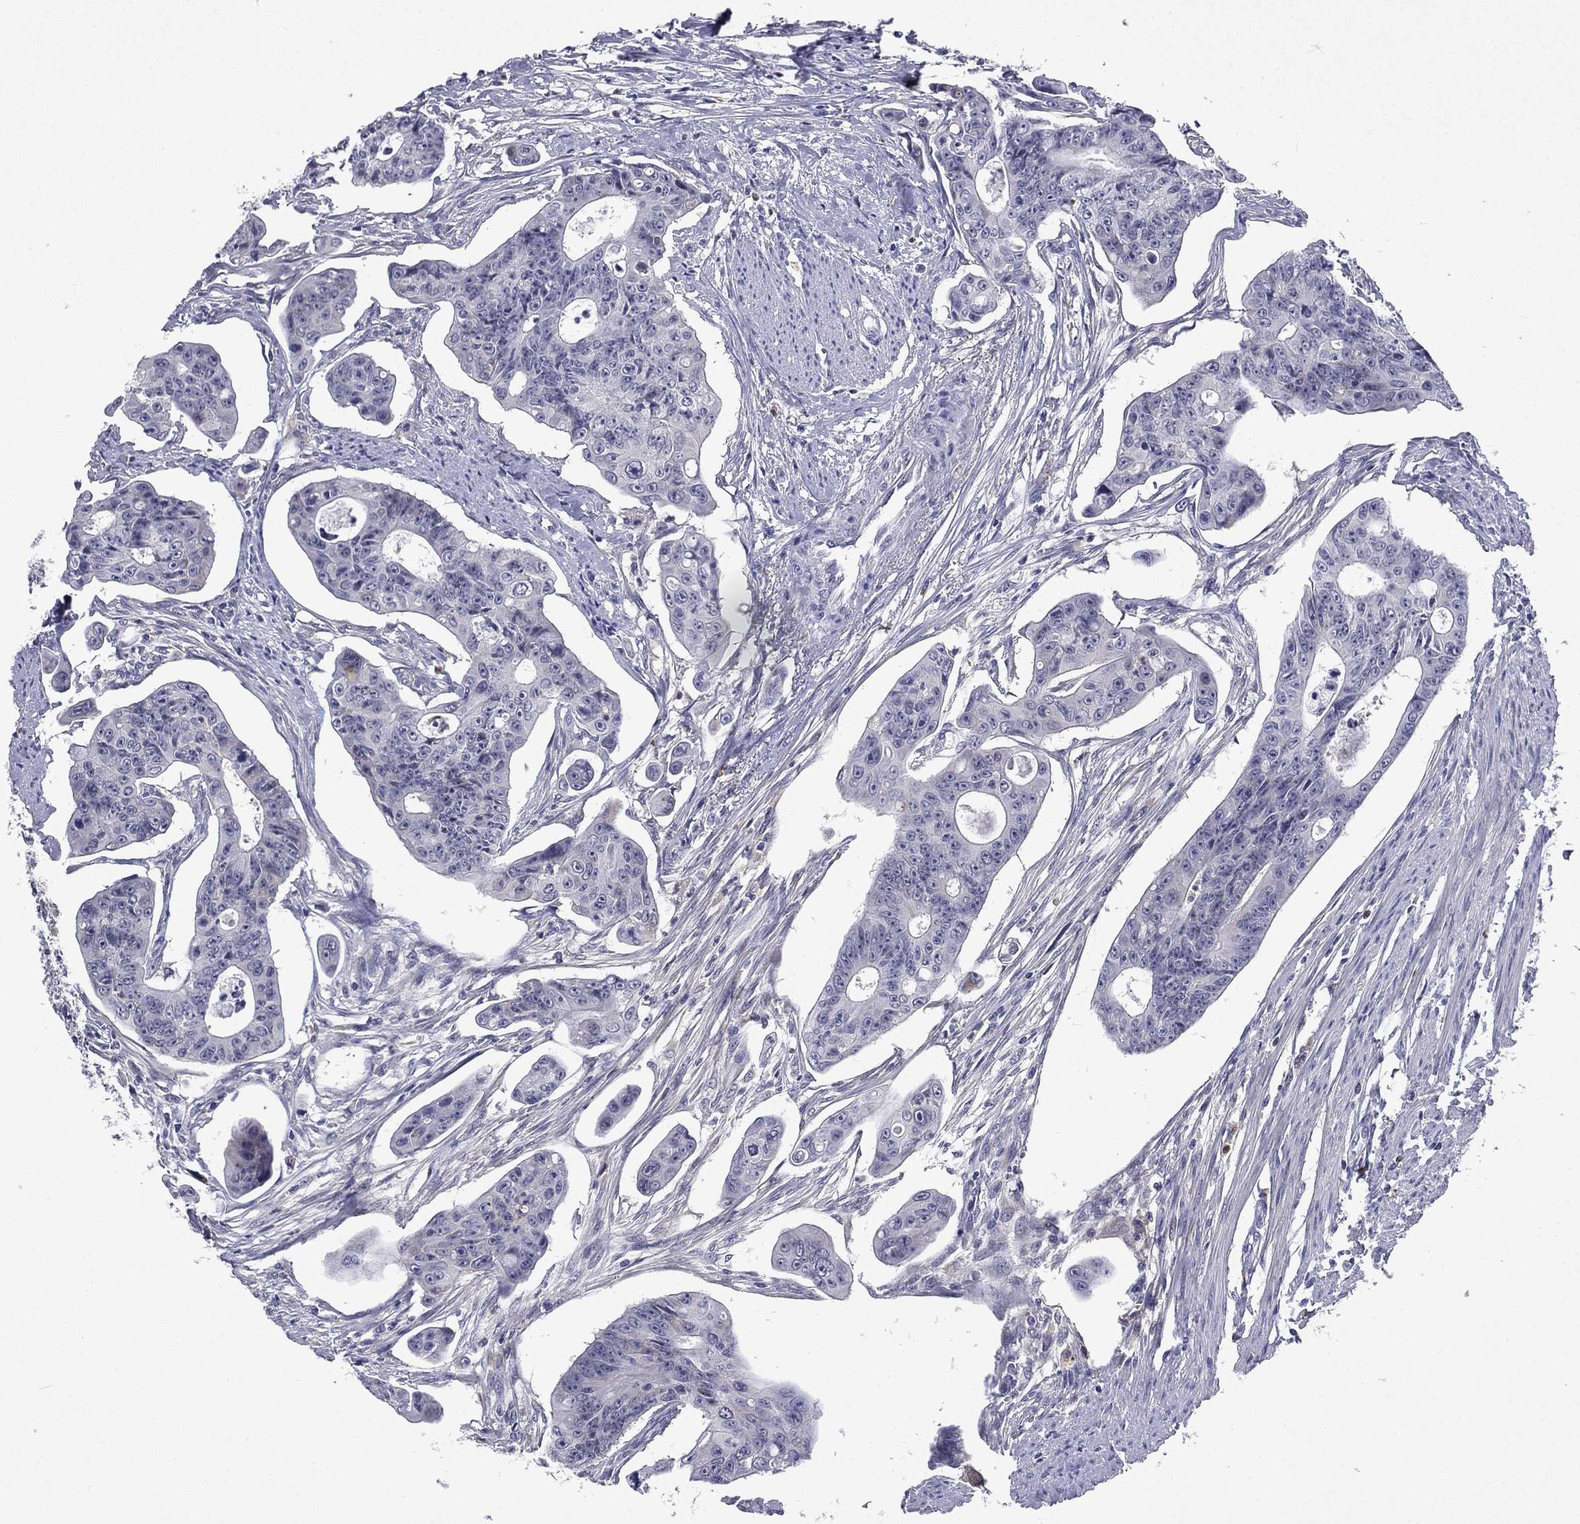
{"staining": {"intensity": "negative", "quantity": "none", "location": "none"}, "tissue": "colorectal cancer", "cell_type": "Tumor cells", "image_type": "cancer", "snomed": [{"axis": "morphology", "description": "Adenocarcinoma, NOS"}, {"axis": "topography", "description": "Colon"}], "caption": "Colorectal cancer (adenocarcinoma) stained for a protein using immunohistochemistry reveals no expression tumor cells.", "gene": "ECM1", "patient": {"sex": "male", "age": 70}}